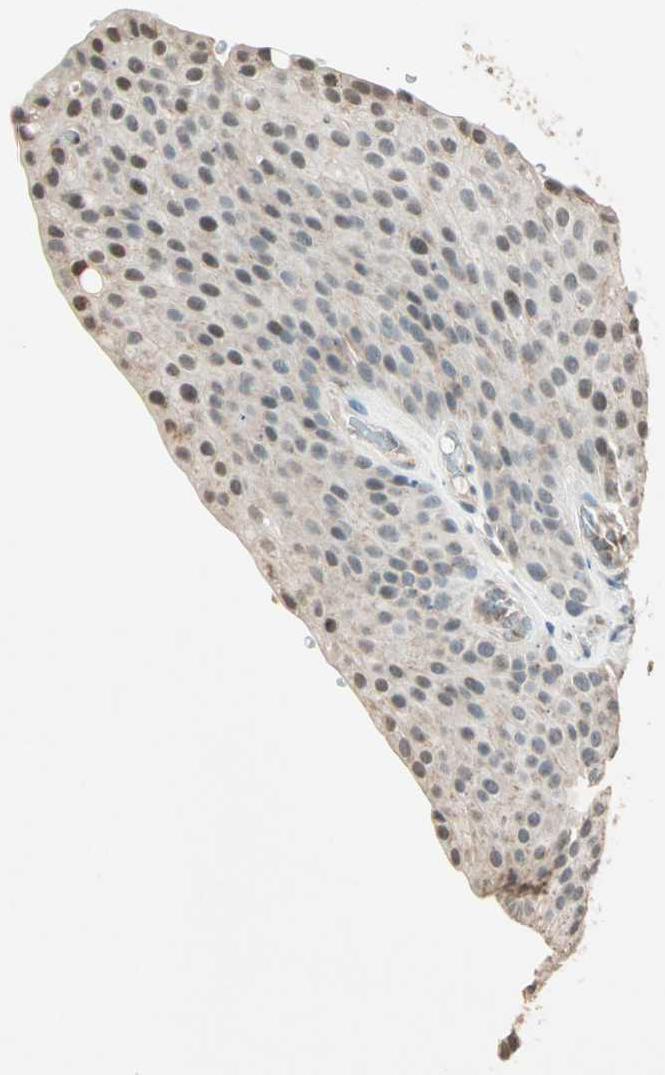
{"staining": {"intensity": "weak", "quantity": "25%-75%", "location": "nuclear"}, "tissue": "urothelial cancer", "cell_type": "Tumor cells", "image_type": "cancer", "snomed": [{"axis": "morphology", "description": "Urothelial carcinoma, Low grade"}, {"axis": "topography", "description": "Smooth muscle"}, {"axis": "topography", "description": "Urinary bladder"}], "caption": "A low amount of weak nuclear positivity is seen in about 25%-75% of tumor cells in urothelial cancer tissue.", "gene": "PRDM2", "patient": {"sex": "male", "age": 60}}